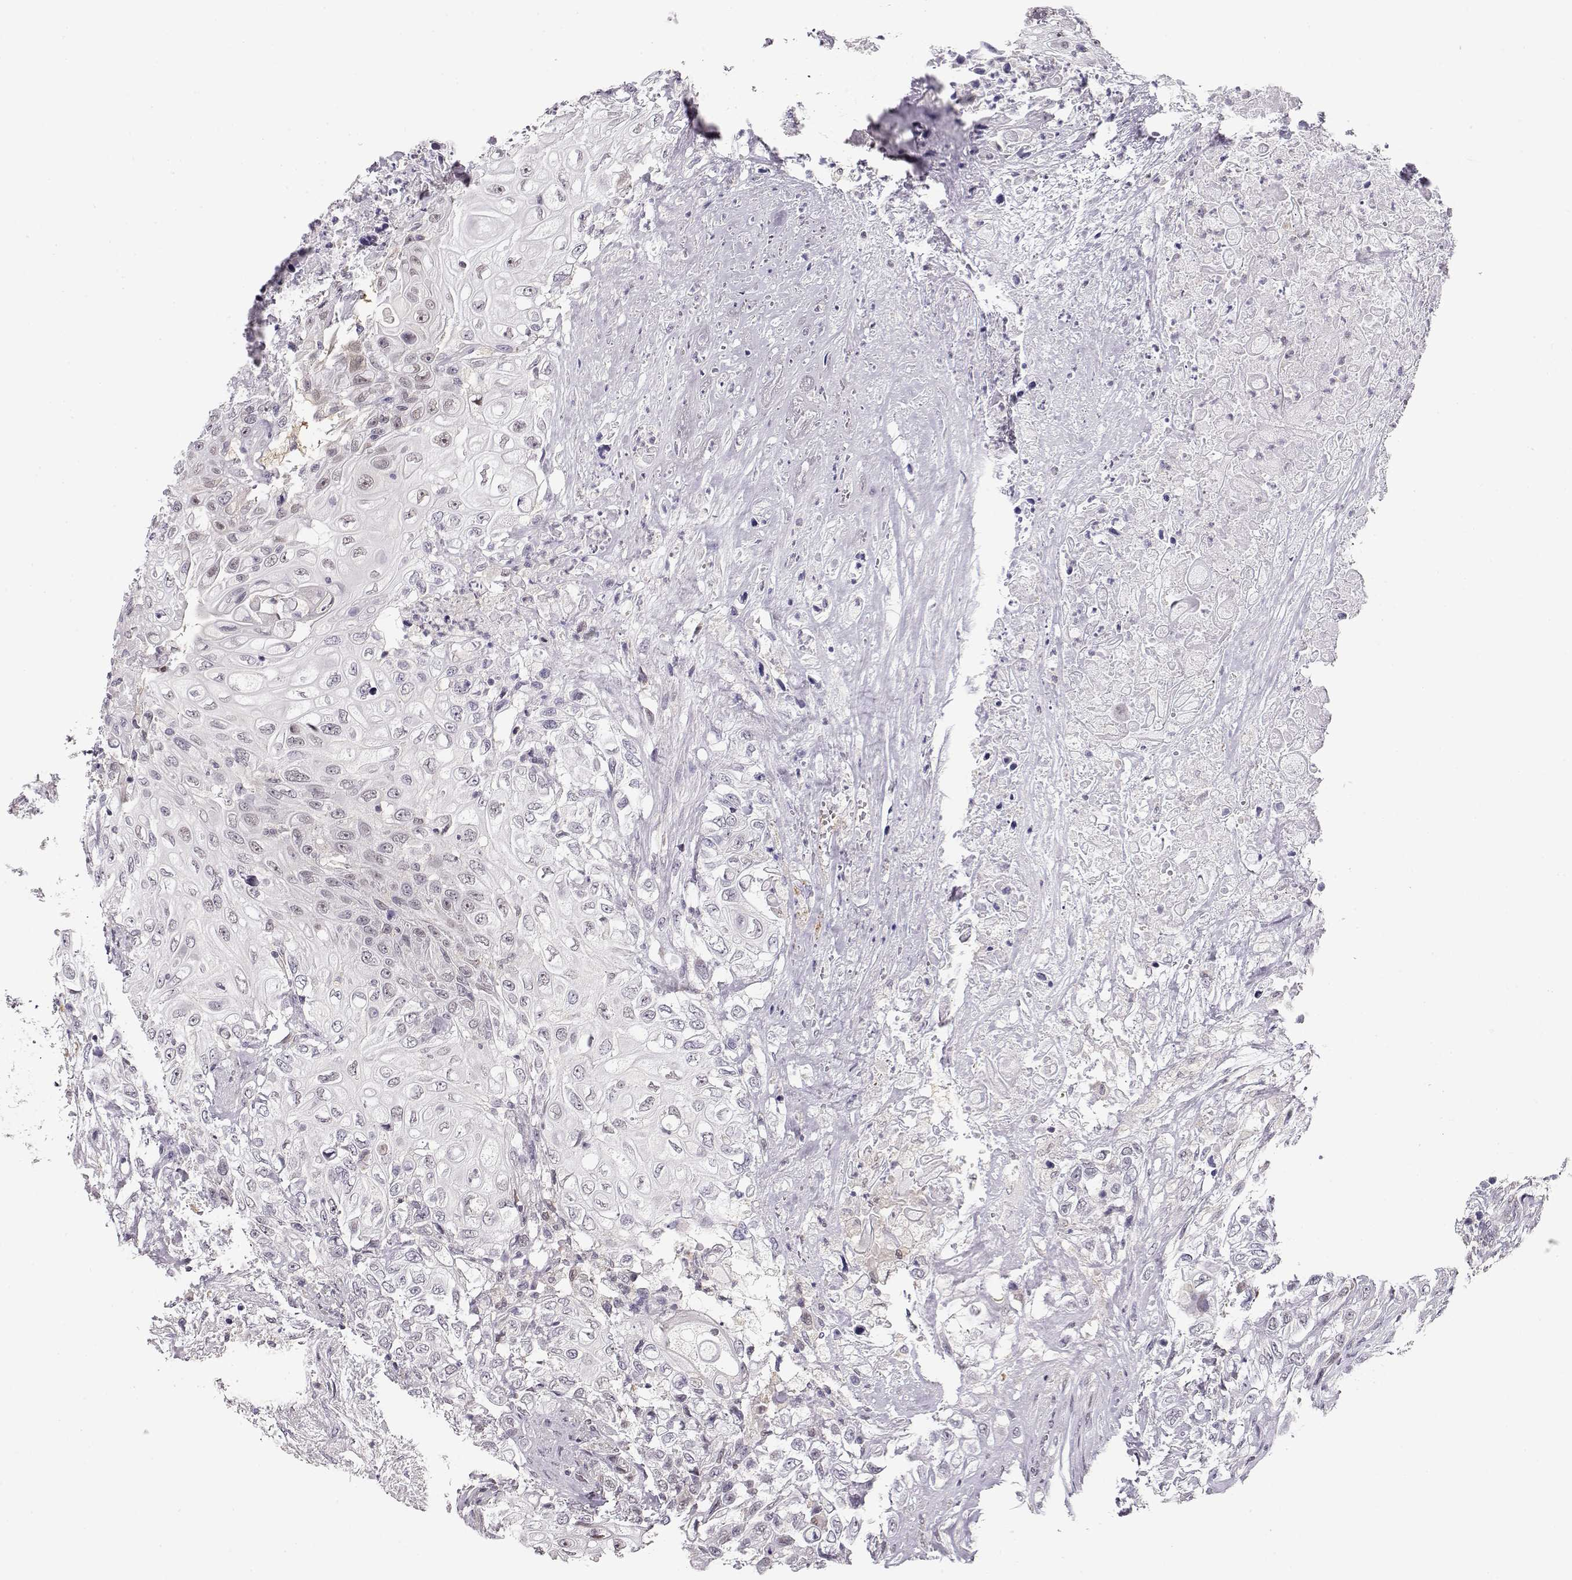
{"staining": {"intensity": "negative", "quantity": "none", "location": "none"}, "tissue": "urothelial cancer", "cell_type": "Tumor cells", "image_type": "cancer", "snomed": [{"axis": "morphology", "description": "Urothelial carcinoma, High grade"}, {"axis": "topography", "description": "Urinary bladder"}], "caption": "Tumor cells show no significant protein positivity in urothelial carcinoma (high-grade). (IHC, brightfield microscopy, high magnification).", "gene": "TEPP", "patient": {"sex": "female", "age": 56}}